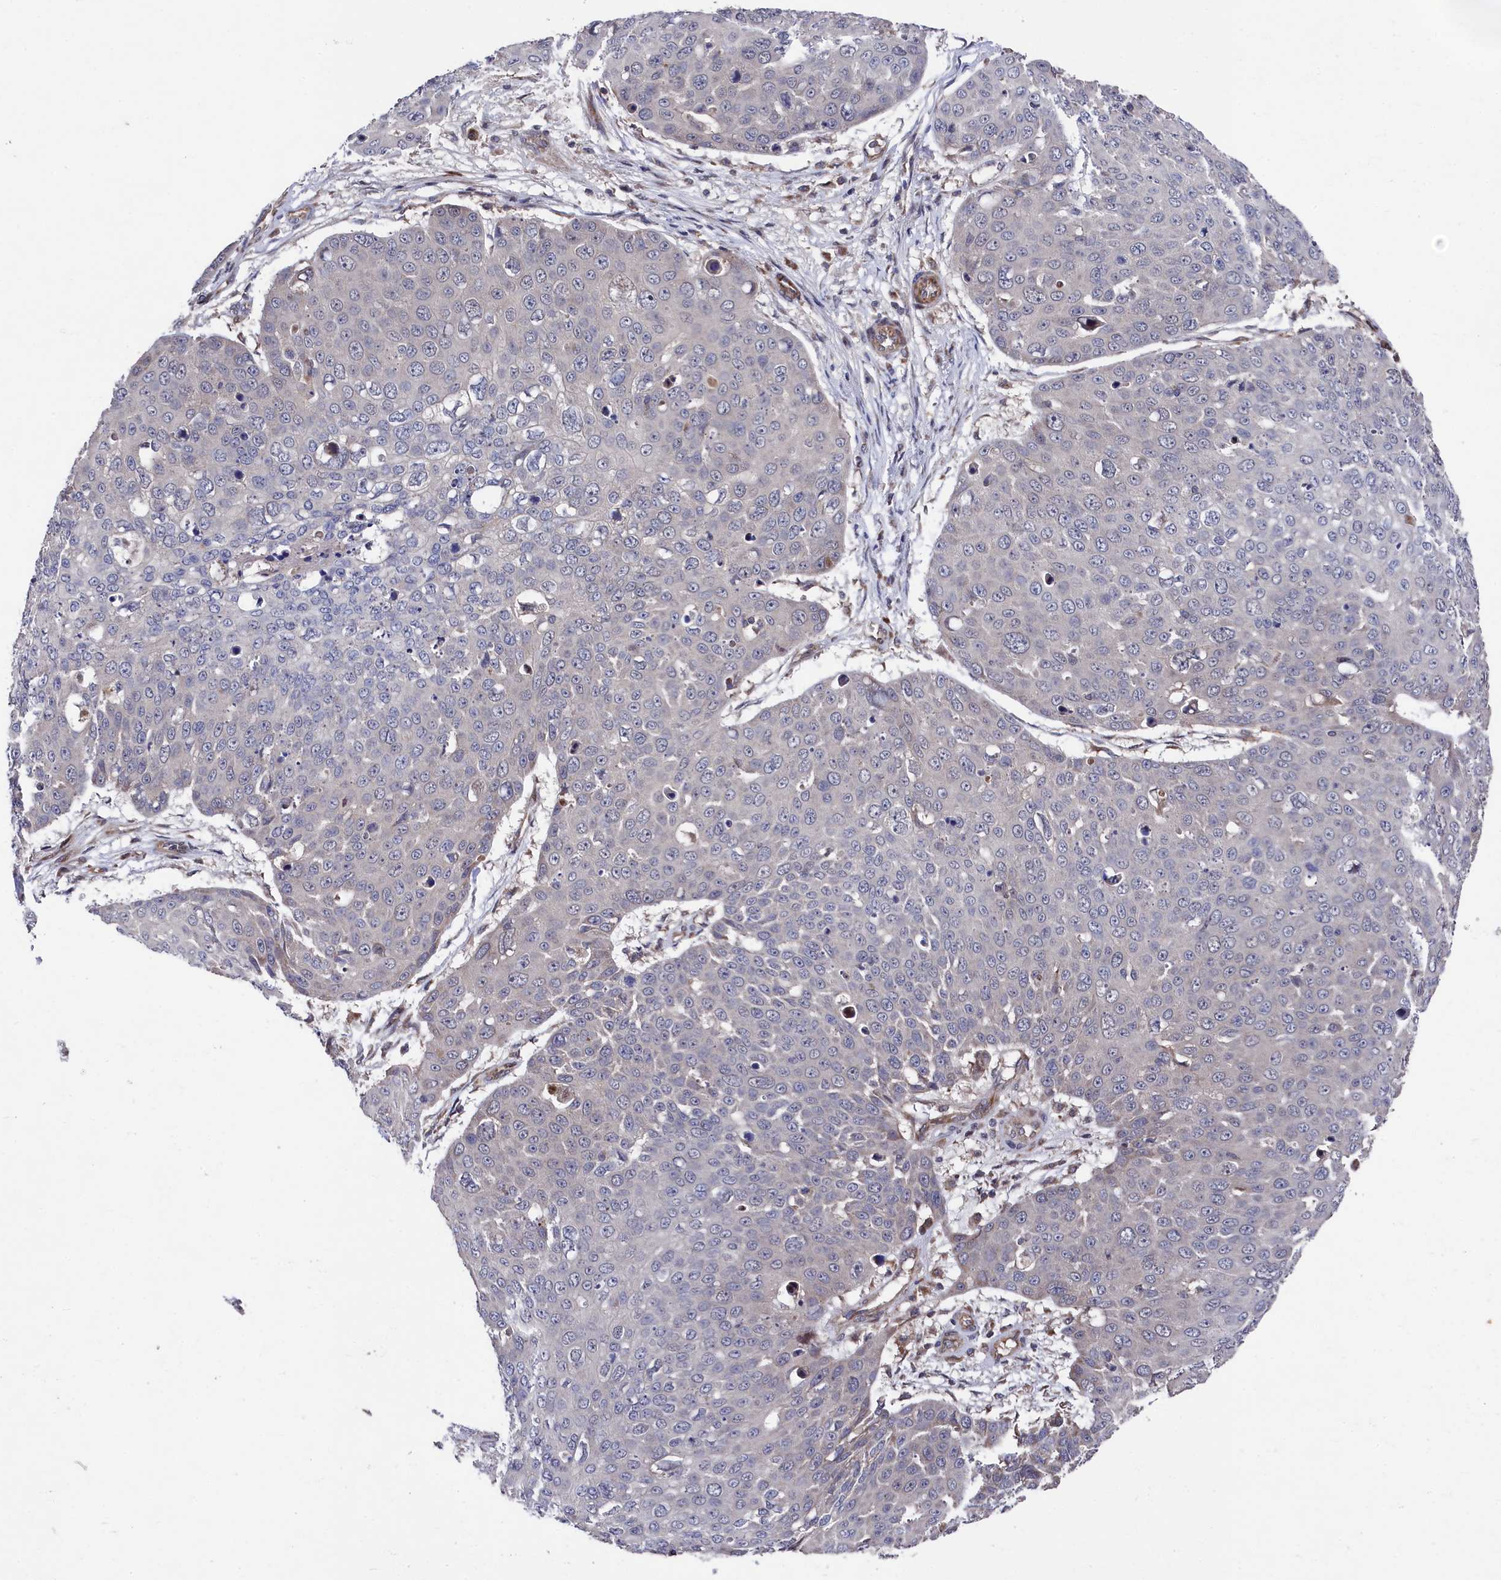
{"staining": {"intensity": "negative", "quantity": "none", "location": "none"}, "tissue": "skin cancer", "cell_type": "Tumor cells", "image_type": "cancer", "snomed": [{"axis": "morphology", "description": "Squamous cell carcinoma, NOS"}, {"axis": "topography", "description": "Skin"}], "caption": "Tumor cells show no significant protein positivity in skin squamous cell carcinoma.", "gene": "SUPV3L1", "patient": {"sex": "male", "age": 71}}